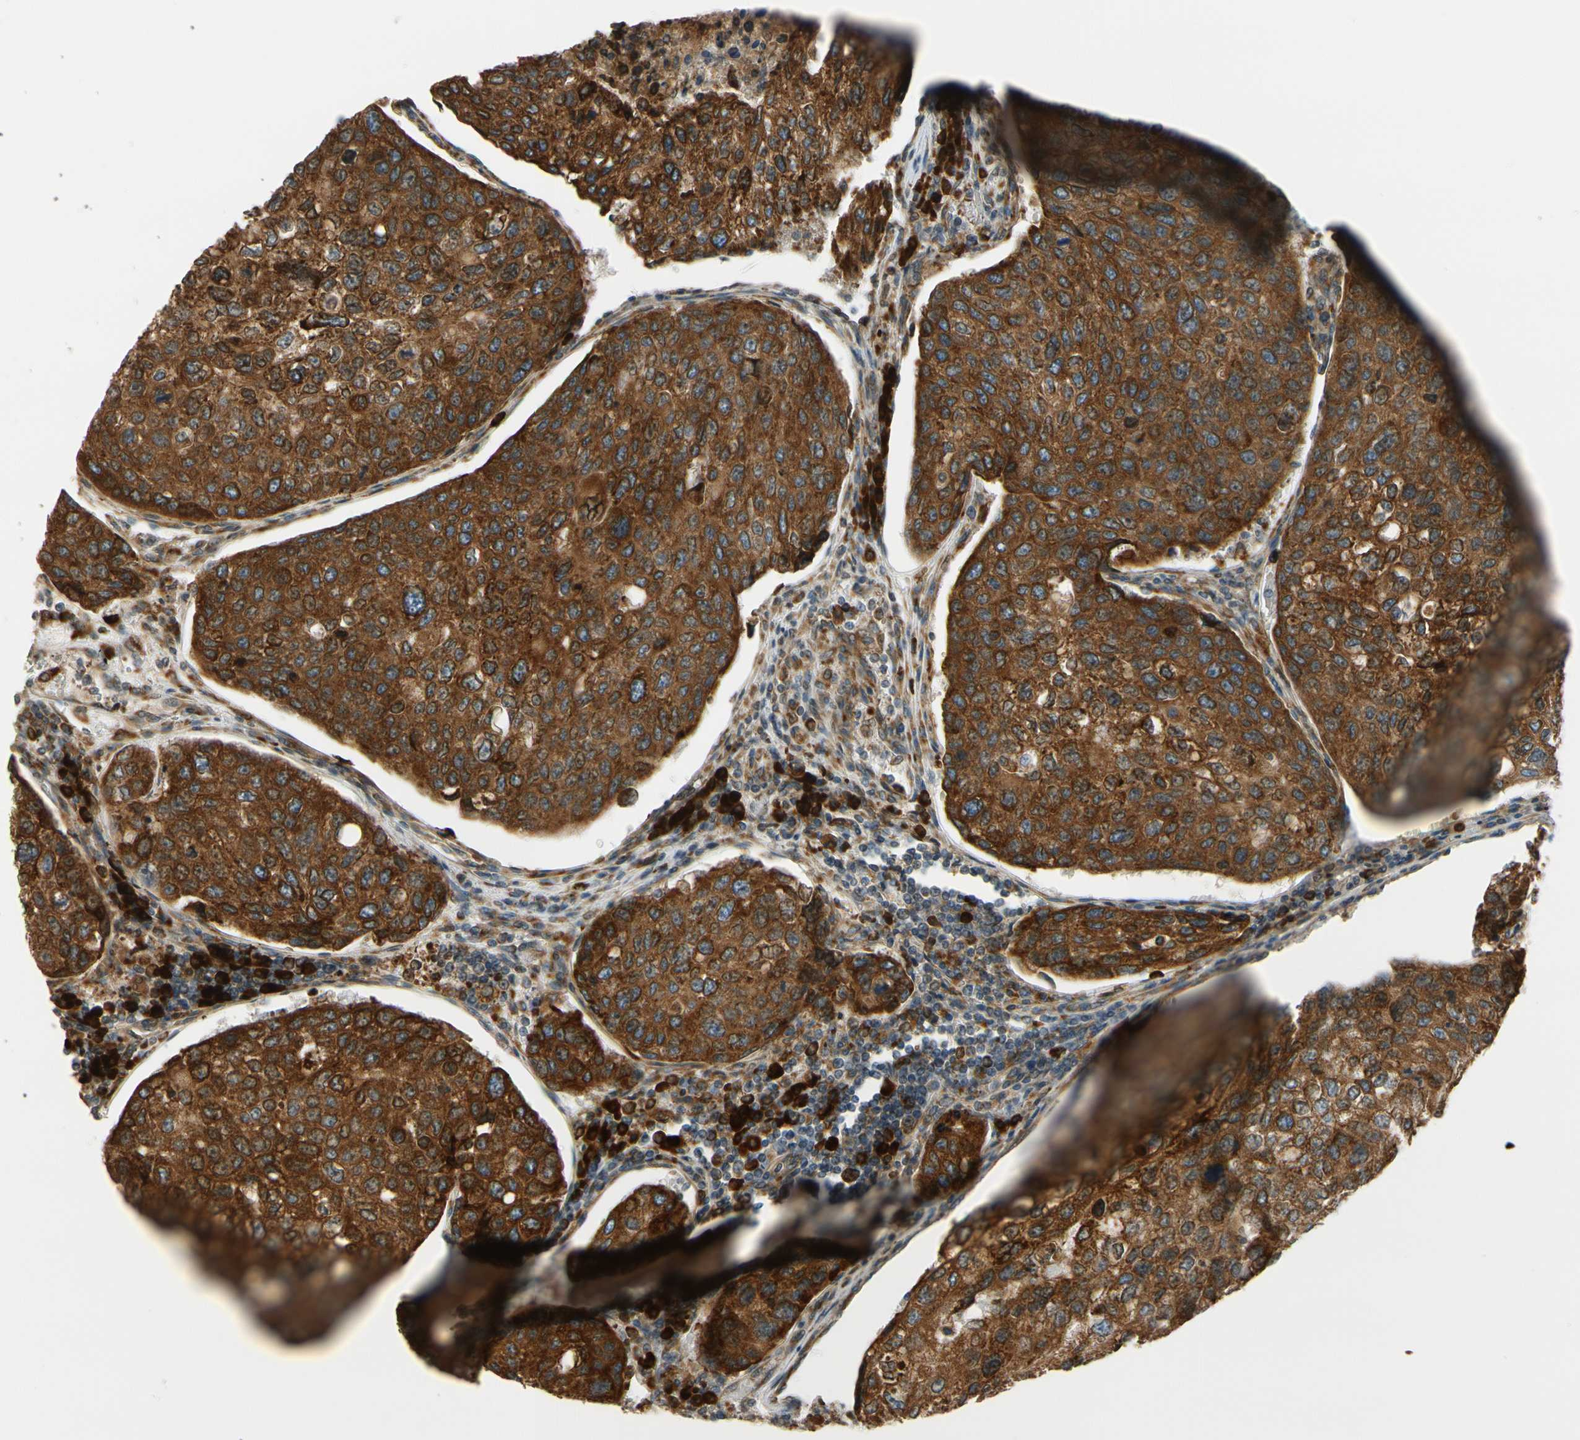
{"staining": {"intensity": "strong", "quantity": ">75%", "location": "cytoplasmic/membranous"}, "tissue": "urothelial cancer", "cell_type": "Tumor cells", "image_type": "cancer", "snomed": [{"axis": "morphology", "description": "Urothelial carcinoma, High grade"}, {"axis": "topography", "description": "Lymph node"}, {"axis": "topography", "description": "Urinary bladder"}], "caption": "An immunohistochemistry micrograph of tumor tissue is shown. Protein staining in brown highlights strong cytoplasmic/membranous positivity in high-grade urothelial carcinoma within tumor cells. The protein of interest is shown in brown color, while the nuclei are stained blue.", "gene": "RPN2", "patient": {"sex": "male", "age": 51}}